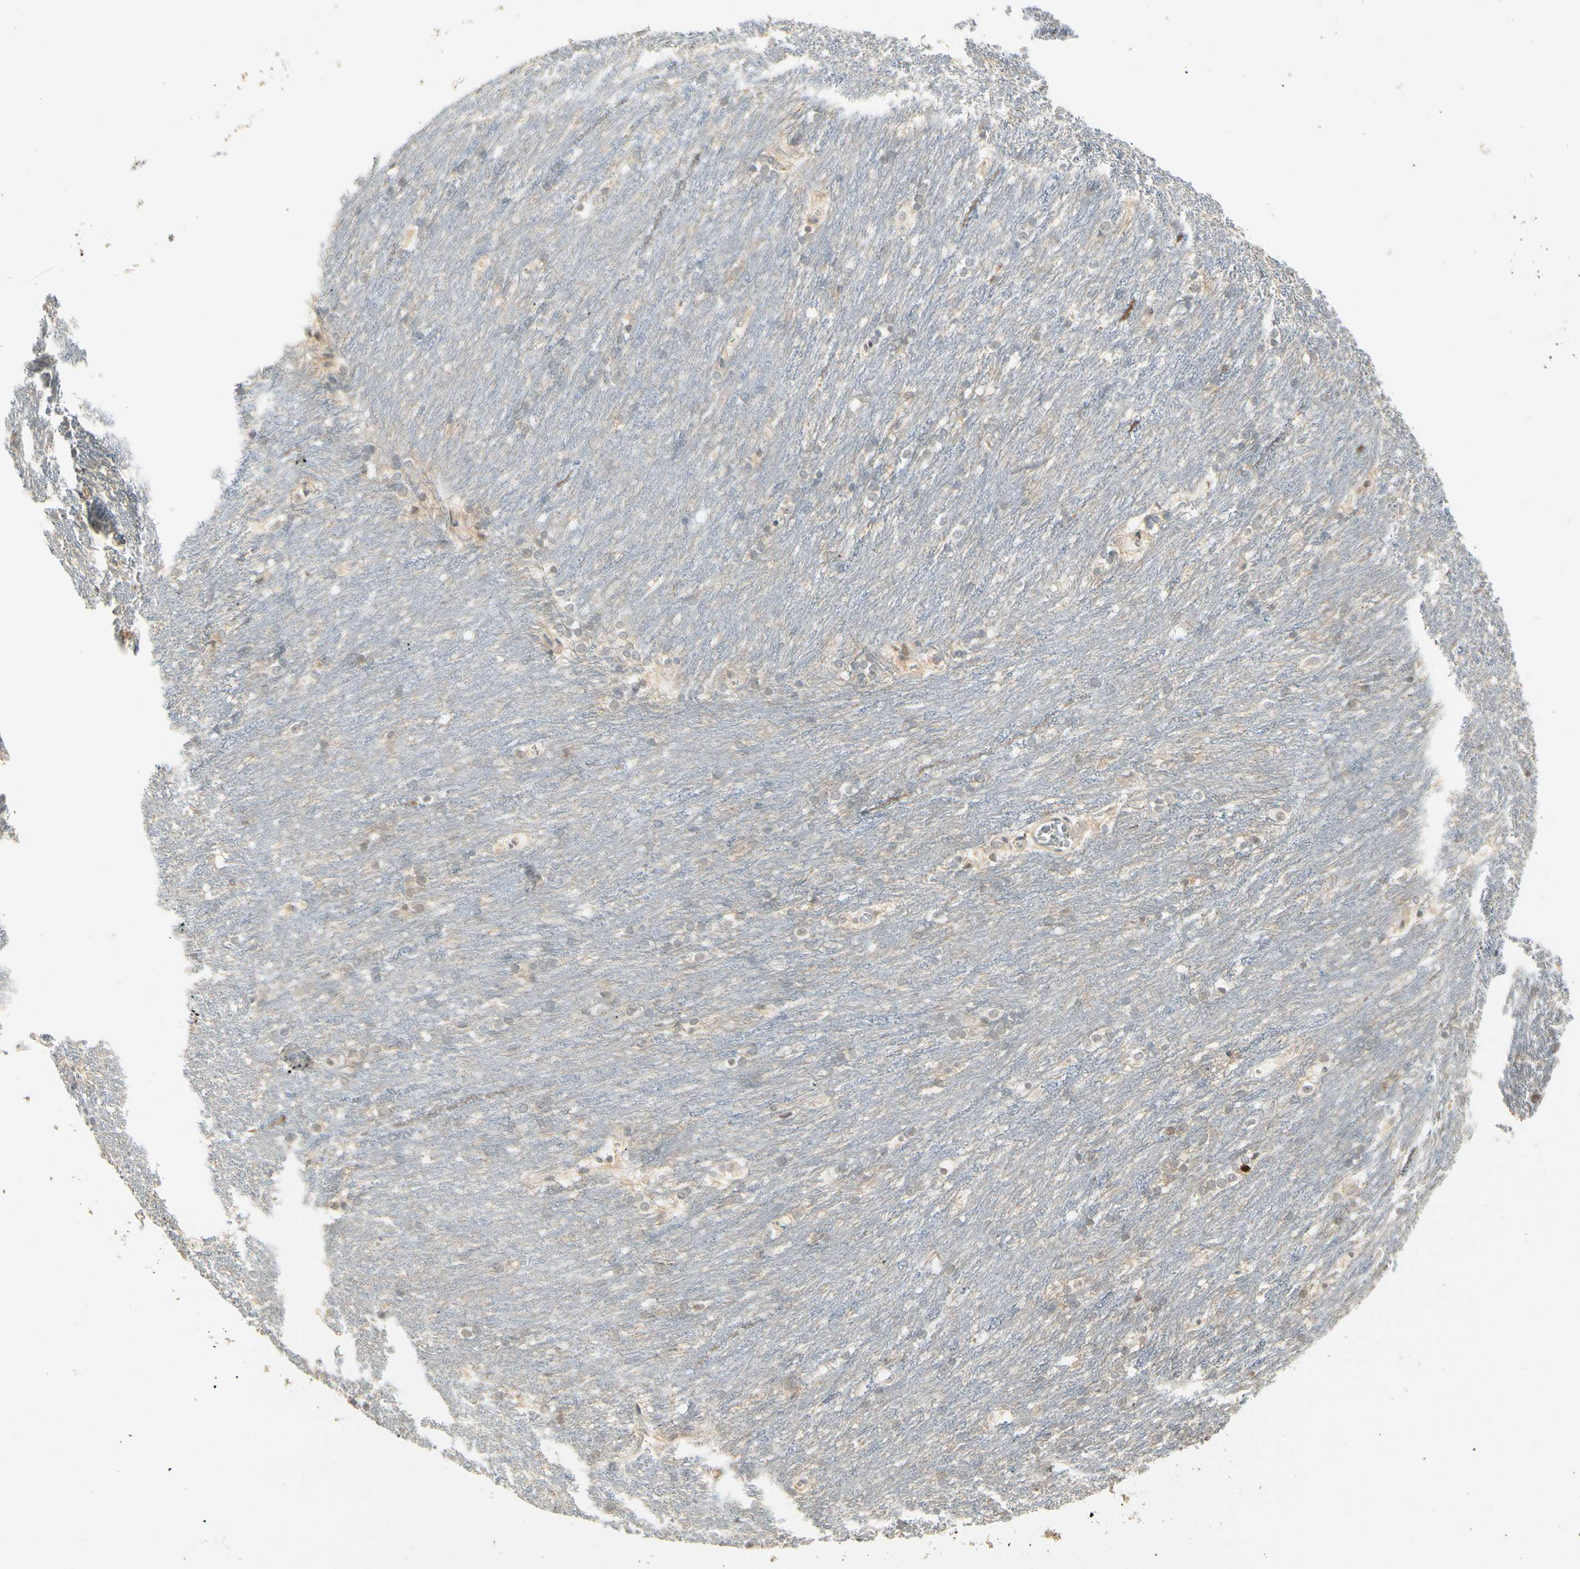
{"staining": {"intensity": "moderate", "quantity": "<25%", "location": "cytoplasmic/membranous"}, "tissue": "caudate", "cell_type": "Glial cells", "image_type": "normal", "snomed": [{"axis": "morphology", "description": "Normal tissue, NOS"}, {"axis": "topography", "description": "Lateral ventricle wall"}], "caption": "Moderate cytoplasmic/membranous expression for a protein is identified in approximately <25% of glial cells of unremarkable caudate using immunohistochemistry (IHC).", "gene": "FNDC3B", "patient": {"sex": "female", "age": 19}}